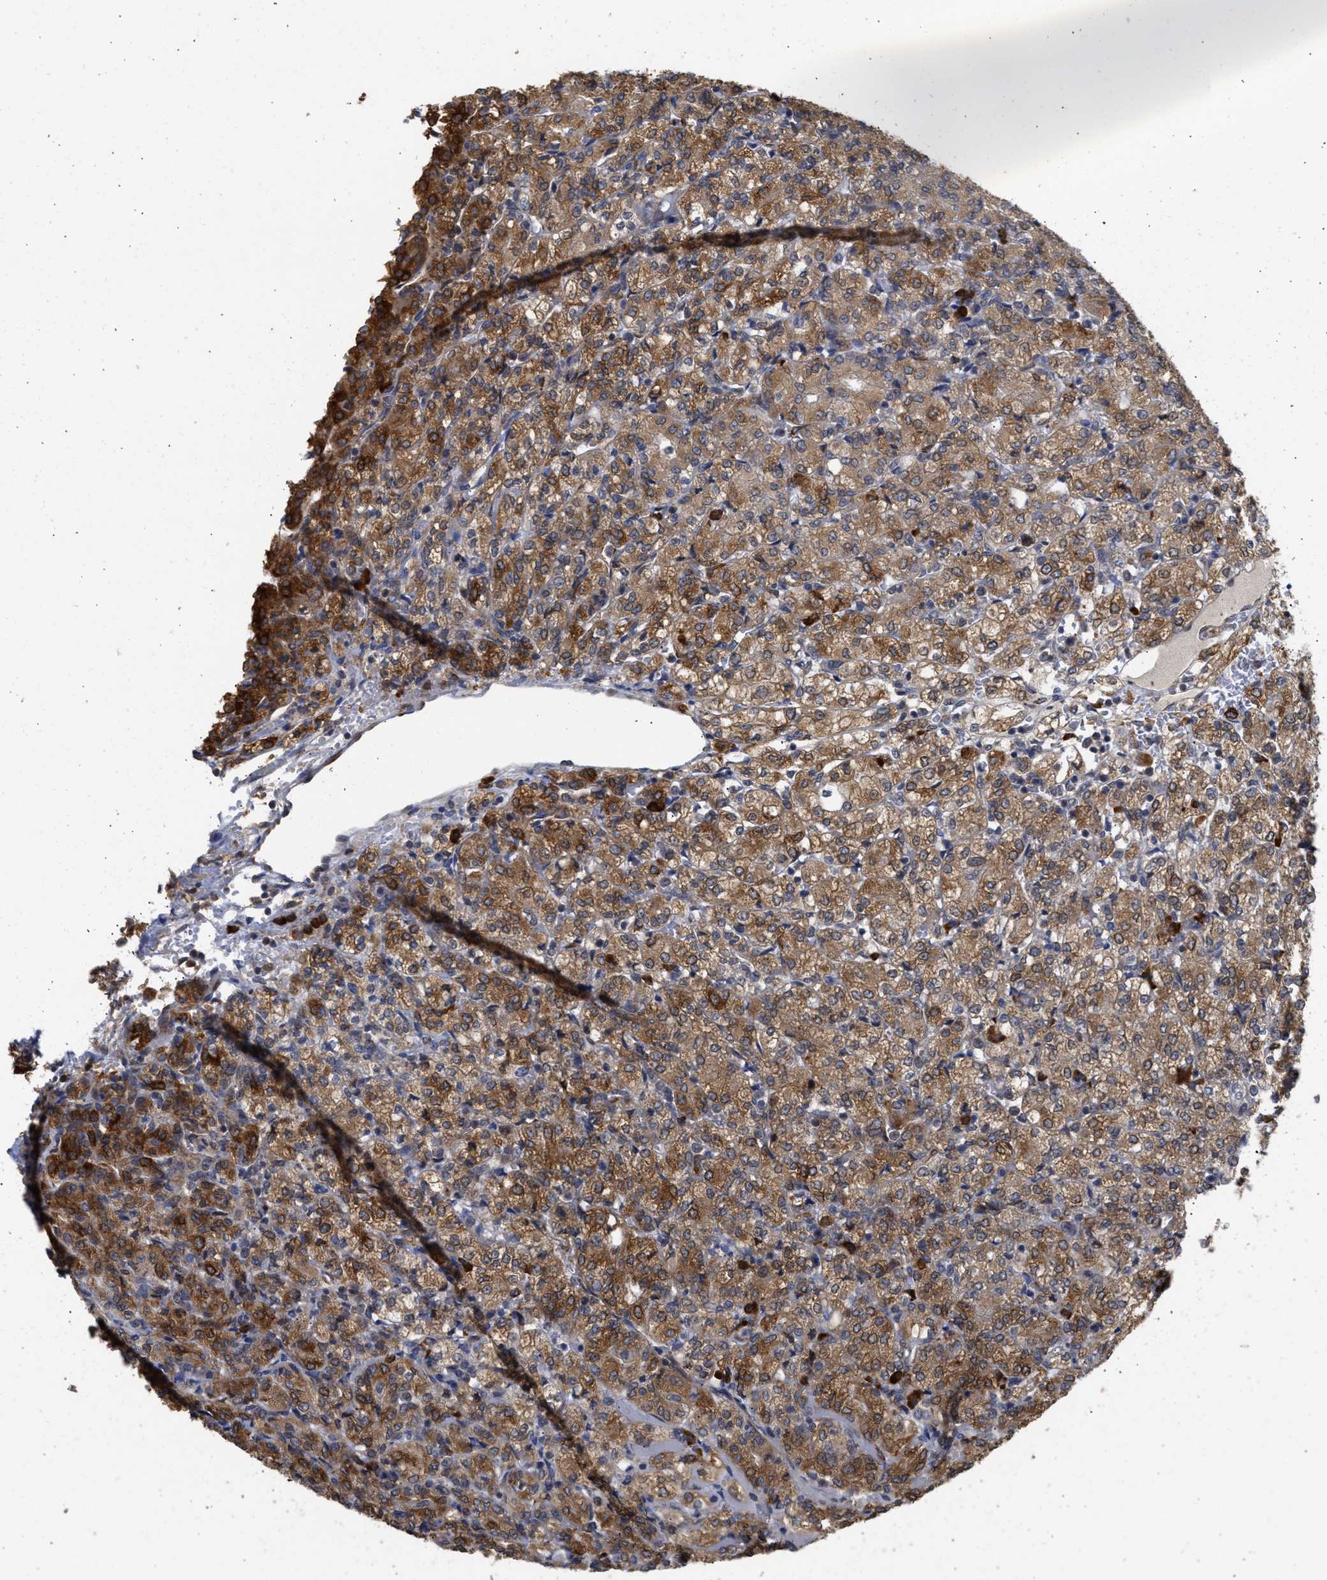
{"staining": {"intensity": "moderate", "quantity": ">75%", "location": "cytoplasmic/membranous"}, "tissue": "renal cancer", "cell_type": "Tumor cells", "image_type": "cancer", "snomed": [{"axis": "morphology", "description": "Adenocarcinoma, NOS"}, {"axis": "topography", "description": "Kidney"}], "caption": "Protein staining displays moderate cytoplasmic/membranous positivity in approximately >75% of tumor cells in renal cancer (adenocarcinoma). The staining was performed using DAB (3,3'-diaminobenzidine), with brown indicating positive protein expression. Nuclei are stained blue with hematoxylin.", "gene": "DNAJC1", "patient": {"sex": "male", "age": 77}}